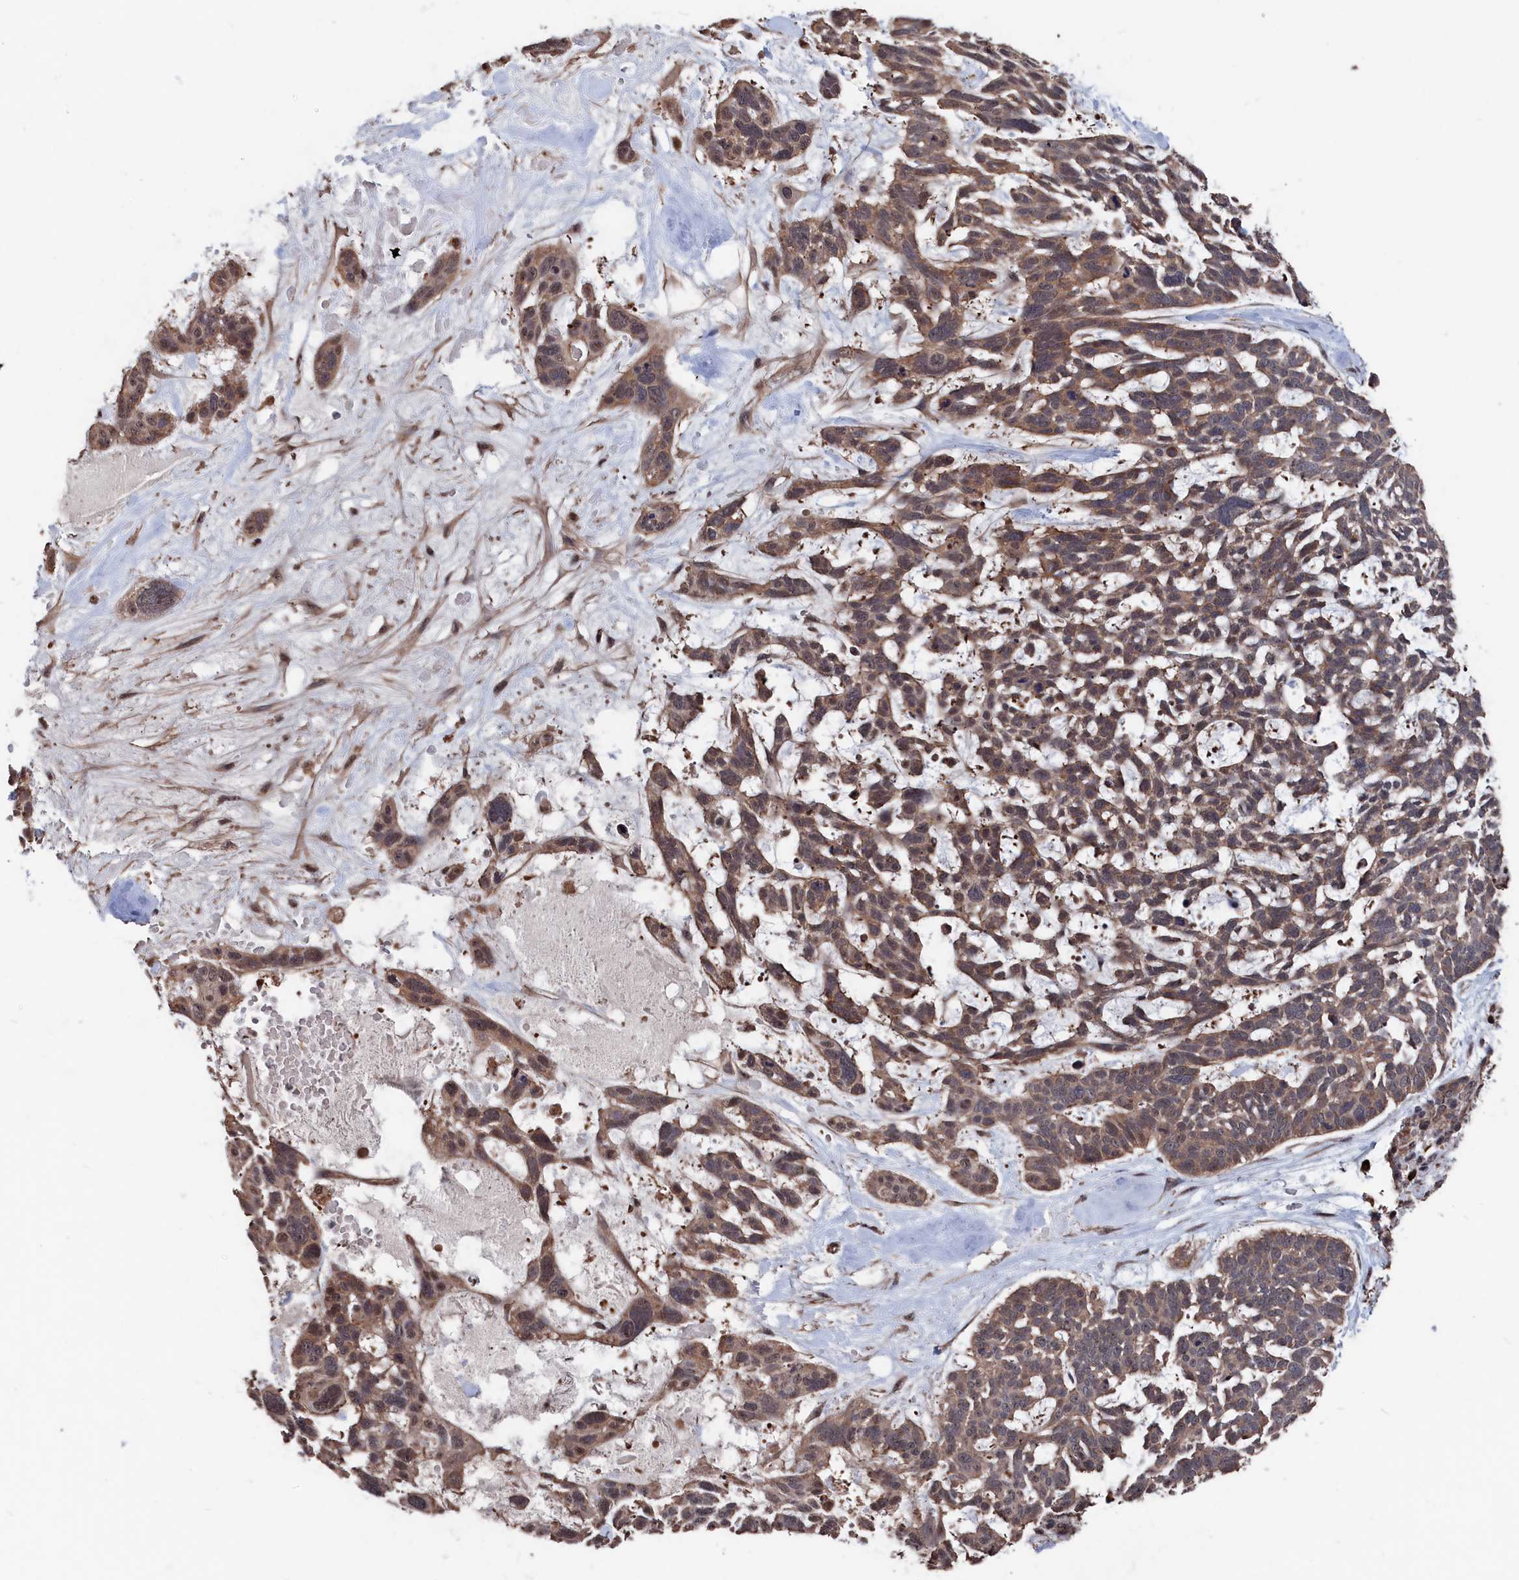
{"staining": {"intensity": "weak", "quantity": ">75%", "location": "cytoplasmic/membranous,nuclear"}, "tissue": "skin cancer", "cell_type": "Tumor cells", "image_type": "cancer", "snomed": [{"axis": "morphology", "description": "Basal cell carcinoma"}, {"axis": "topography", "description": "Skin"}], "caption": "Human basal cell carcinoma (skin) stained with a protein marker displays weak staining in tumor cells.", "gene": "PDE12", "patient": {"sex": "male", "age": 88}}